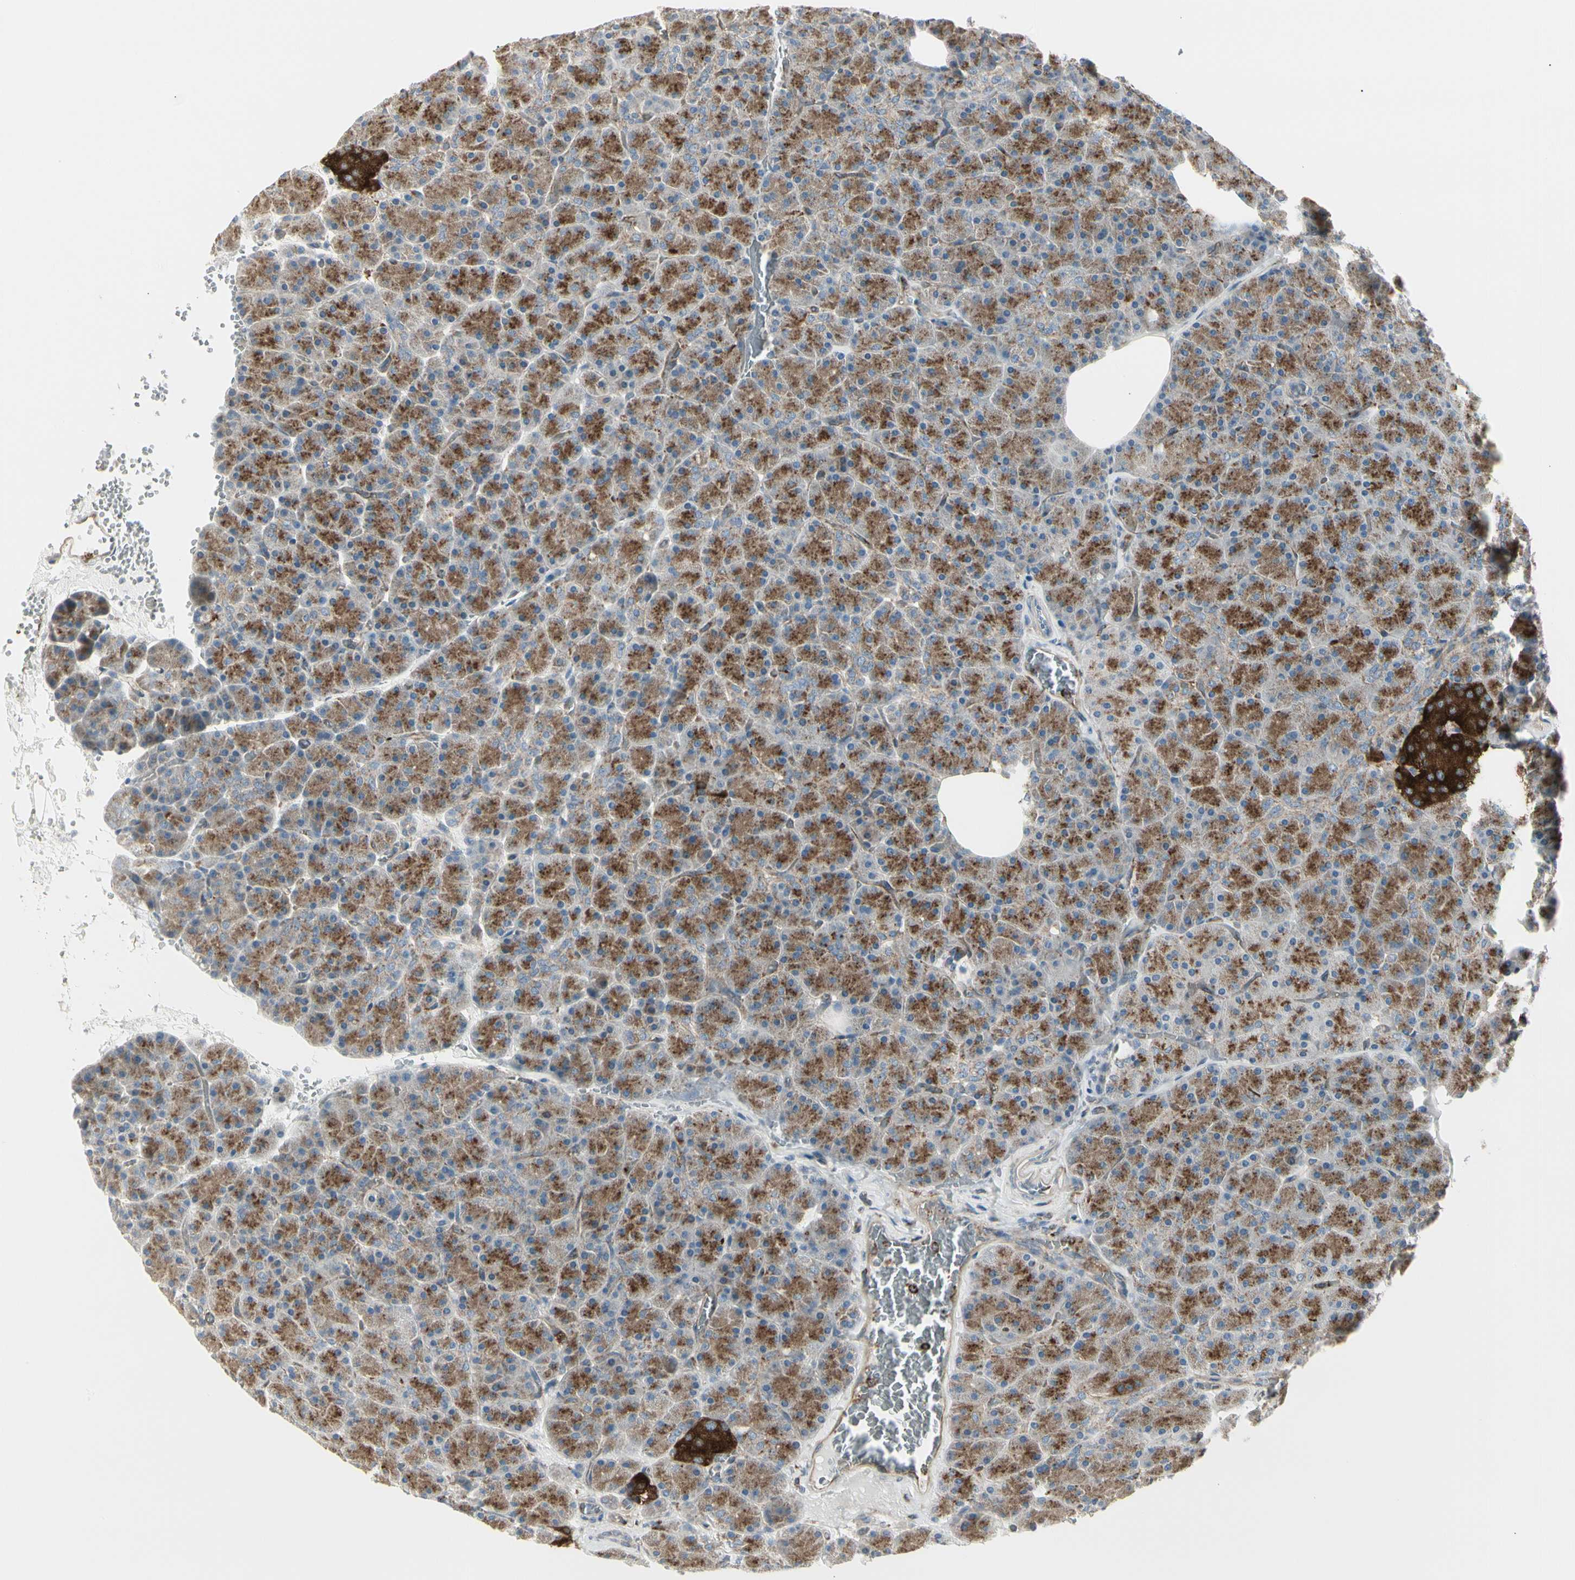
{"staining": {"intensity": "moderate", "quantity": ">75%", "location": "cytoplasmic/membranous"}, "tissue": "pancreas", "cell_type": "Exocrine glandular cells", "image_type": "normal", "snomed": [{"axis": "morphology", "description": "Normal tissue, NOS"}, {"axis": "topography", "description": "Pancreas"}], "caption": "The micrograph displays immunohistochemical staining of benign pancreas. There is moderate cytoplasmic/membranous positivity is seen in approximately >75% of exocrine glandular cells. (Stains: DAB (3,3'-diaminobenzidine) in brown, nuclei in blue, Microscopy: brightfield microscopy at high magnification).", "gene": "ATP6V1B2", "patient": {"sex": "female", "age": 35}}